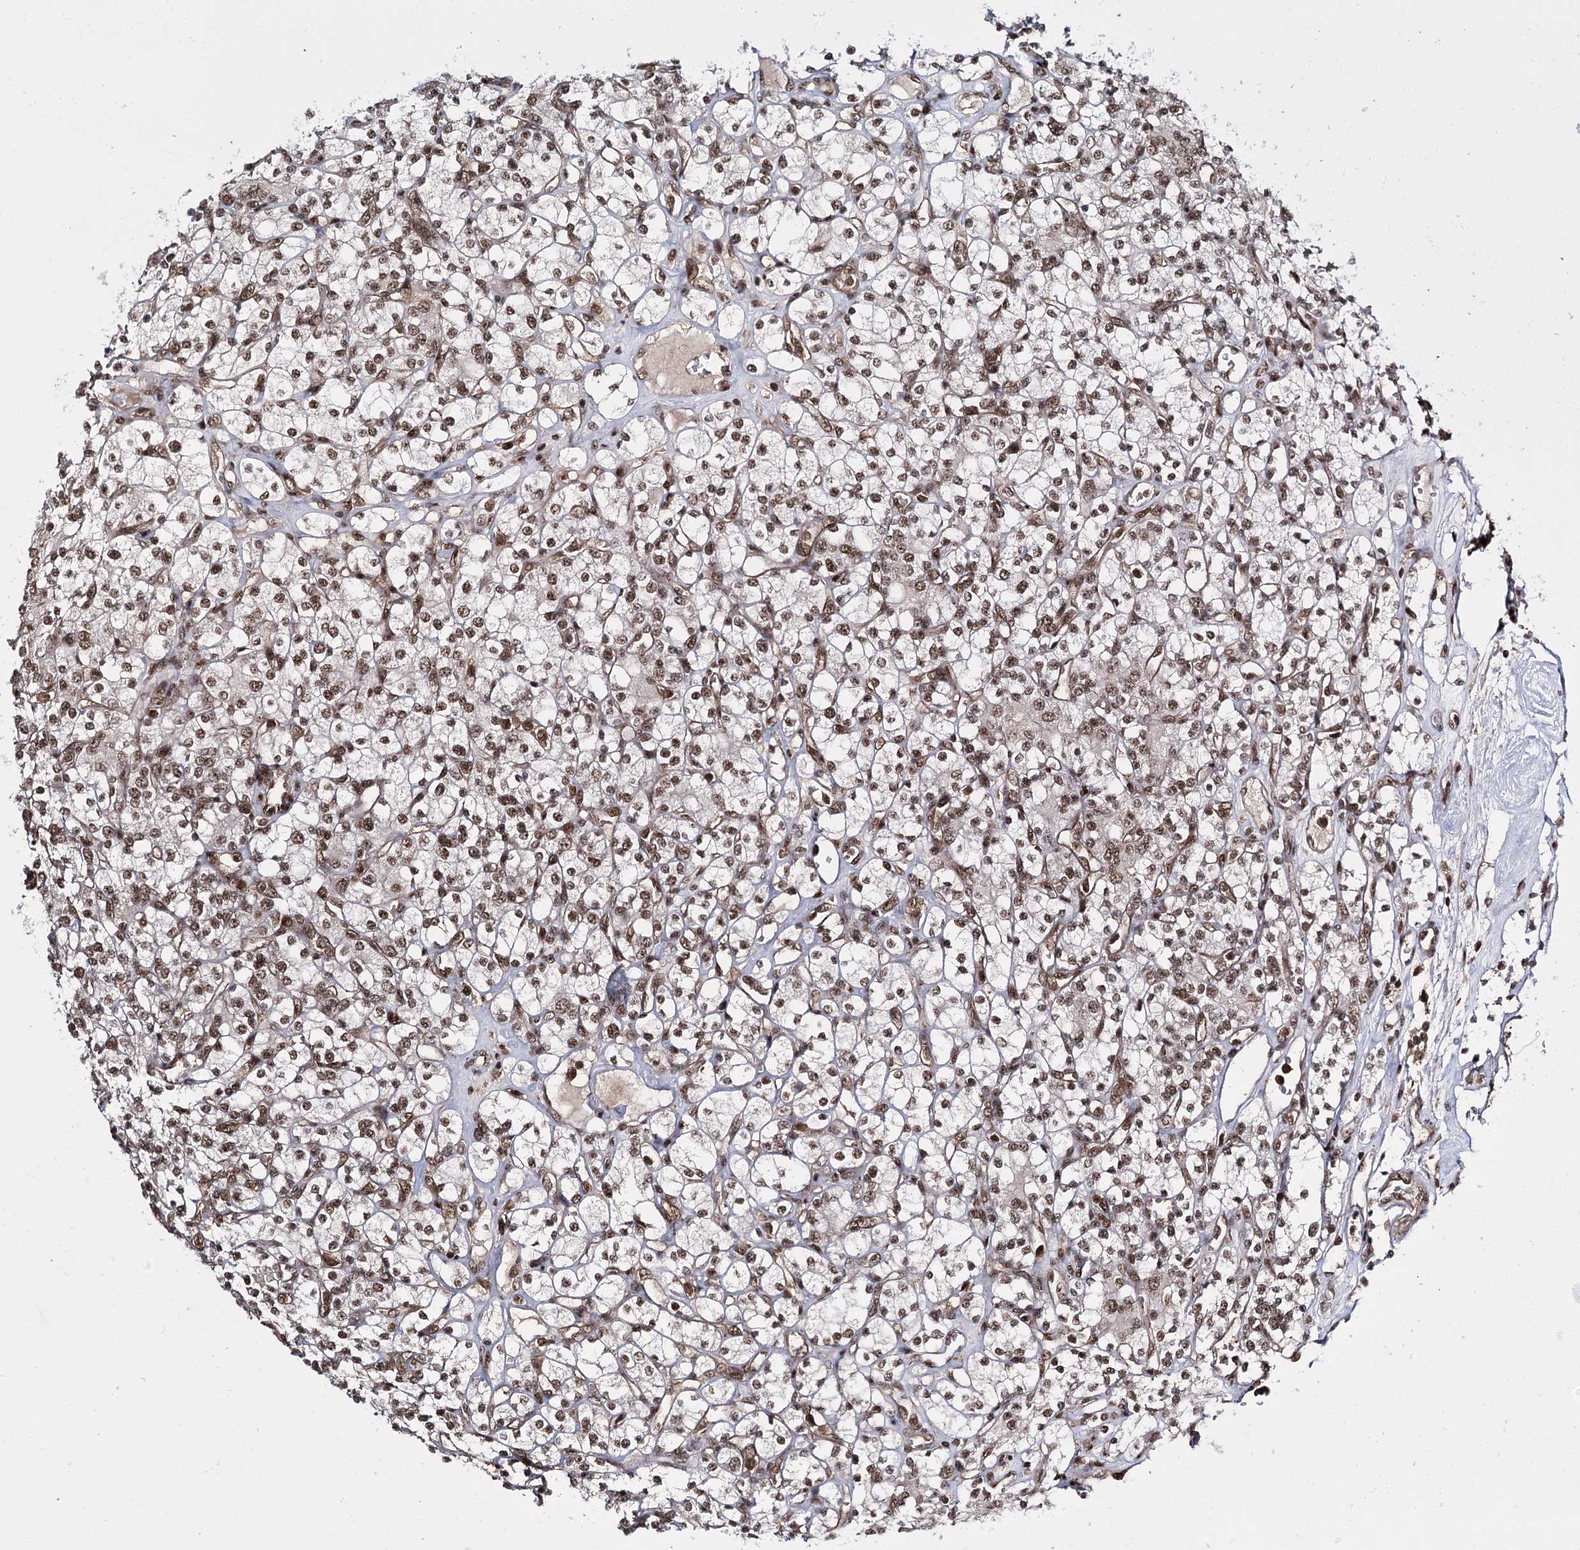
{"staining": {"intensity": "moderate", "quantity": ">75%", "location": "nuclear"}, "tissue": "renal cancer", "cell_type": "Tumor cells", "image_type": "cancer", "snomed": [{"axis": "morphology", "description": "Adenocarcinoma, NOS"}, {"axis": "topography", "description": "Kidney"}], "caption": "This is a micrograph of IHC staining of renal cancer (adenocarcinoma), which shows moderate positivity in the nuclear of tumor cells.", "gene": "PRPF40A", "patient": {"sex": "male", "age": 77}}